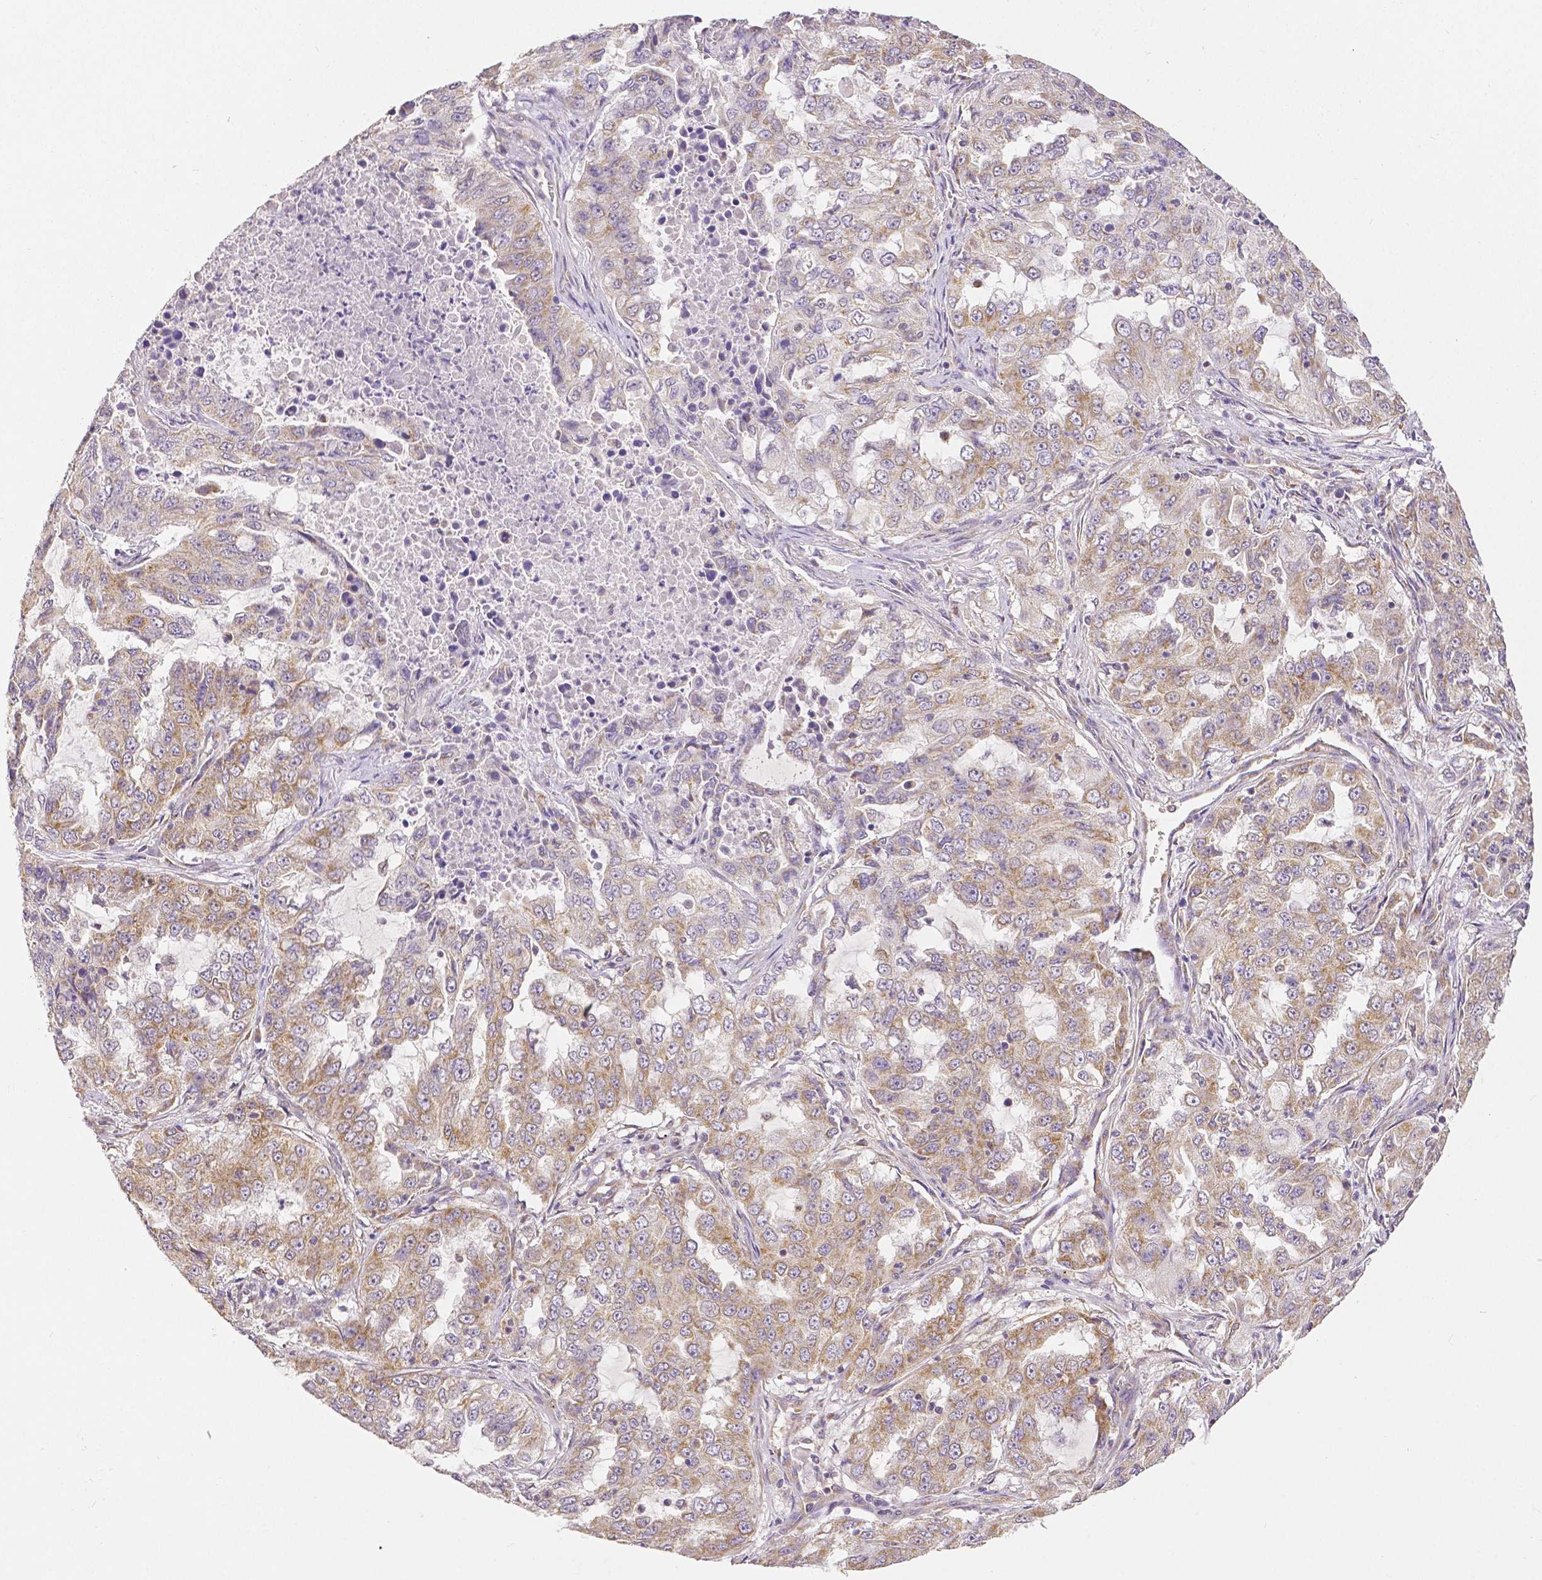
{"staining": {"intensity": "weak", "quantity": "25%-75%", "location": "cytoplasmic/membranous"}, "tissue": "lung cancer", "cell_type": "Tumor cells", "image_type": "cancer", "snomed": [{"axis": "morphology", "description": "Adenocarcinoma, NOS"}, {"axis": "topography", "description": "Lung"}], "caption": "A brown stain labels weak cytoplasmic/membranous staining of a protein in lung cancer (adenocarcinoma) tumor cells.", "gene": "RHOT1", "patient": {"sex": "female", "age": 61}}